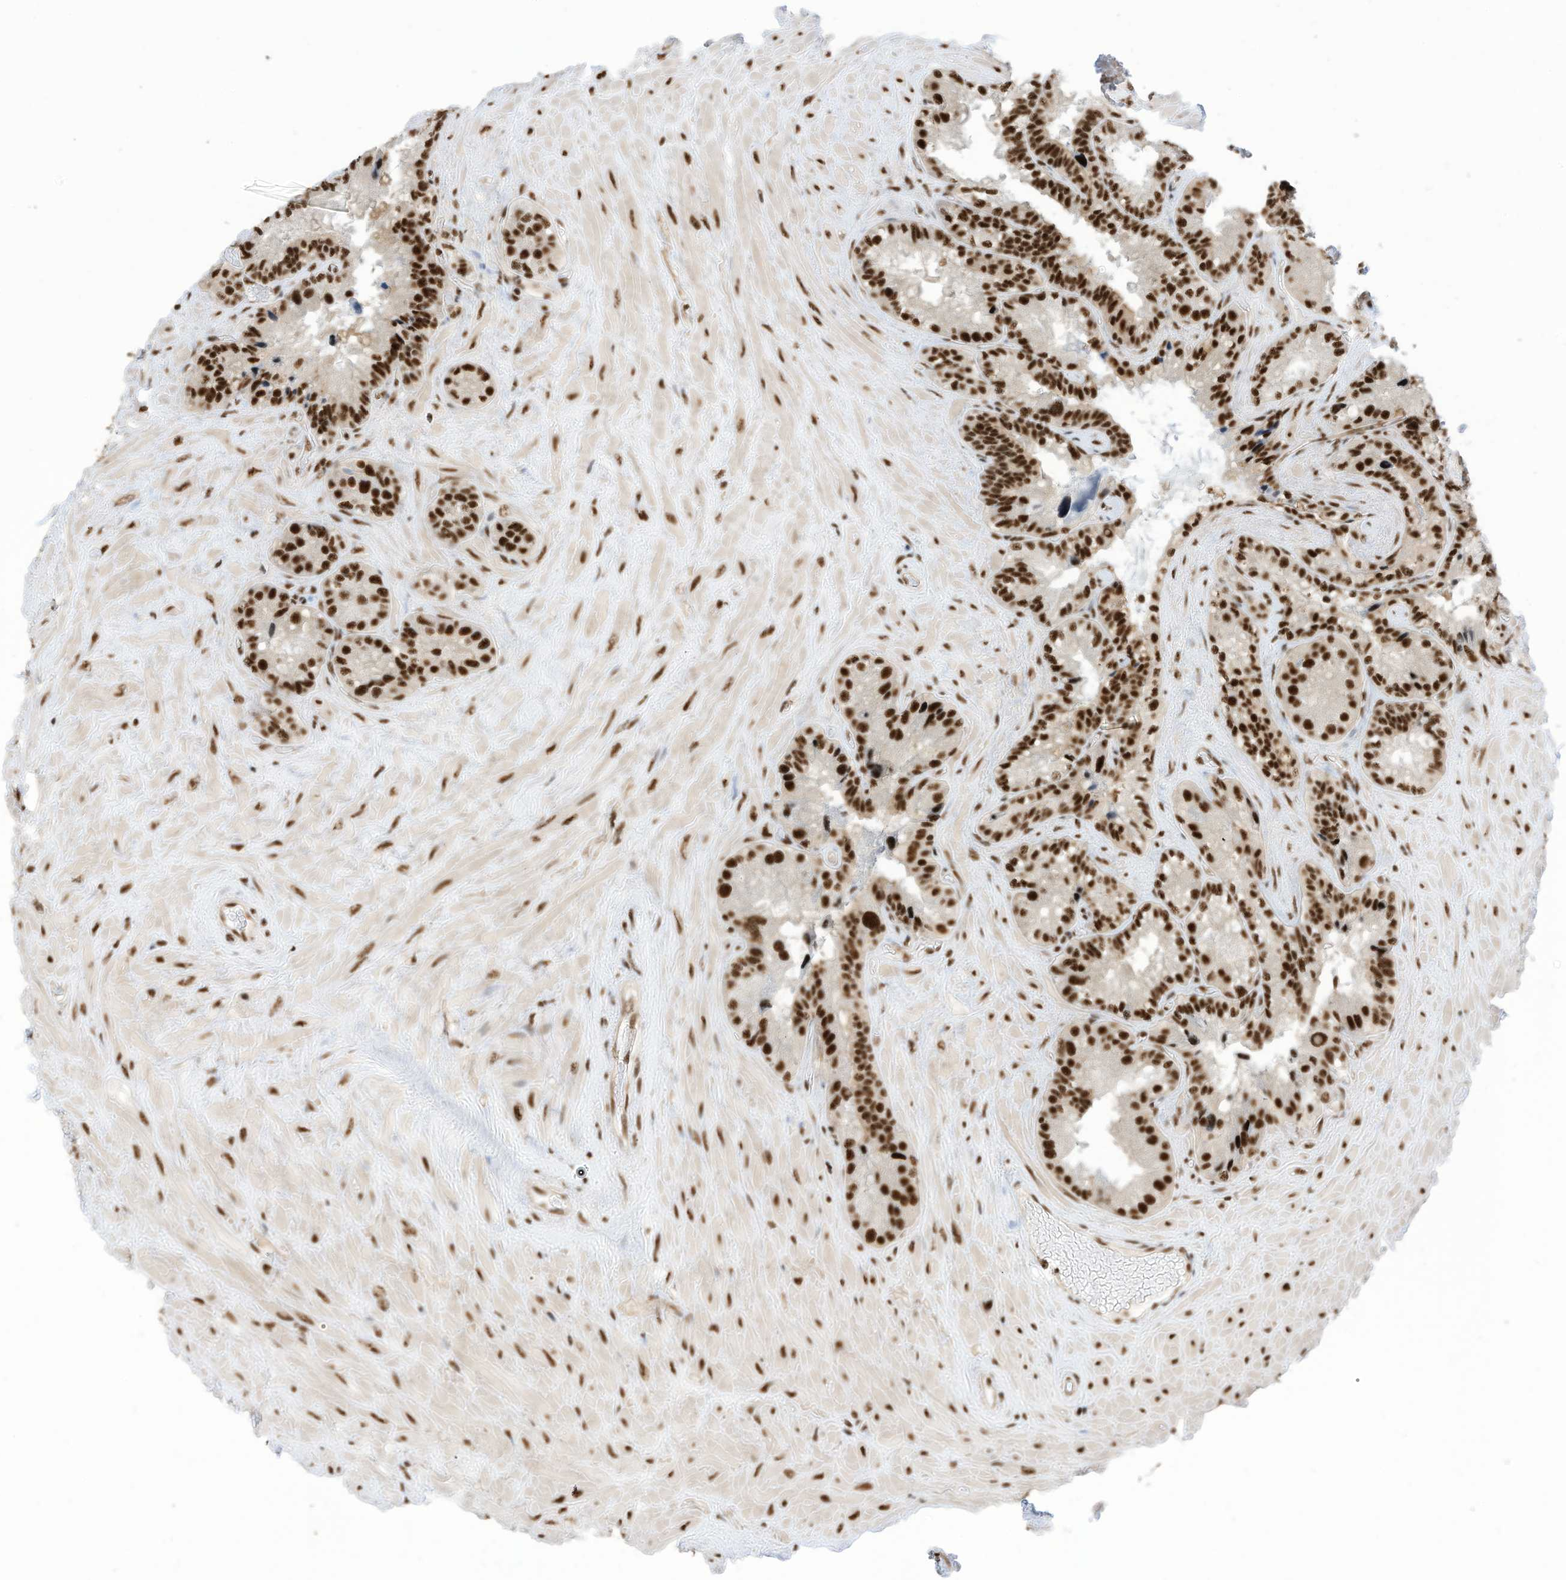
{"staining": {"intensity": "strong", "quantity": ">75%", "location": "nuclear"}, "tissue": "seminal vesicle", "cell_type": "Glandular cells", "image_type": "normal", "snomed": [{"axis": "morphology", "description": "Normal tissue, NOS"}, {"axis": "topography", "description": "Prostate"}, {"axis": "topography", "description": "Seminal veicle"}], "caption": "Protein expression analysis of benign seminal vesicle exhibits strong nuclear expression in about >75% of glandular cells. Nuclei are stained in blue.", "gene": "SF3A3", "patient": {"sex": "male", "age": 68}}